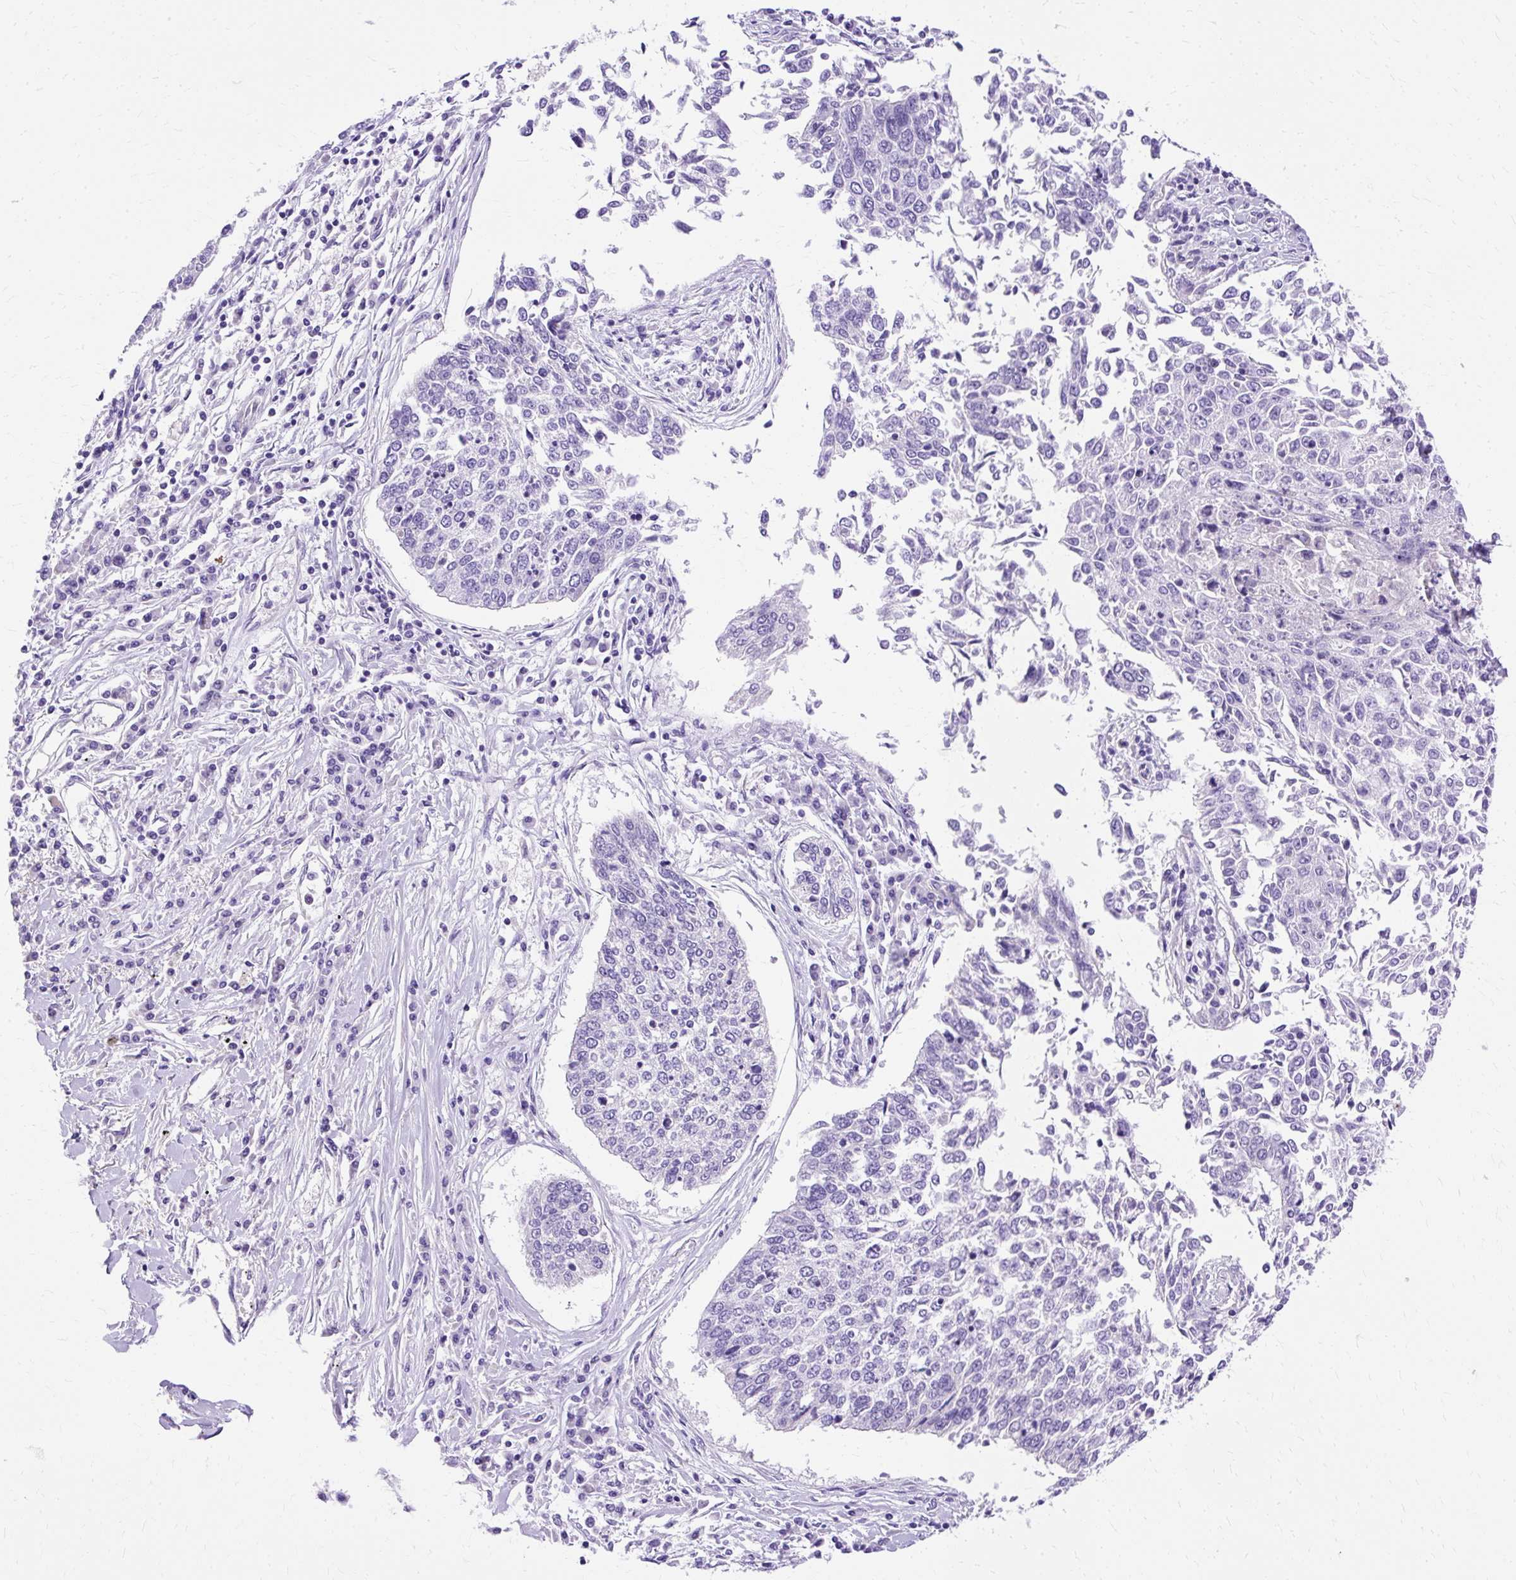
{"staining": {"intensity": "negative", "quantity": "none", "location": "none"}, "tissue": "lung cancer", "cell_type": "Tumor cells", "image_type": "cancer", "snomed": [{"axis": "morphology", "description": "Normal tissue, NOS"}, {"axis": "morphology", "description": "Squamous cell carcinoma, NOS"}, {"axis": "topography", "description": "Cartilage tissue"}, {"axis": "topography", "description": "Bronchus"}, {"axis": "topography", "description": "Lung"}, {"axis": "topography", "description": "Peripheral nerve tissue"}], "caption": "This image is of lung squamous cell carcinoma stained with IHC to label a protein in brown with the nuclei are counter-stained blue. There is no expression in tumor cells. Brightfield microscopy of immunohistochemistry stained with DAB (brown) and hematoxylin (blue), captured at high magnification.", "gene": "MYO6", "patient": {"sex": "female", "age": 49}}